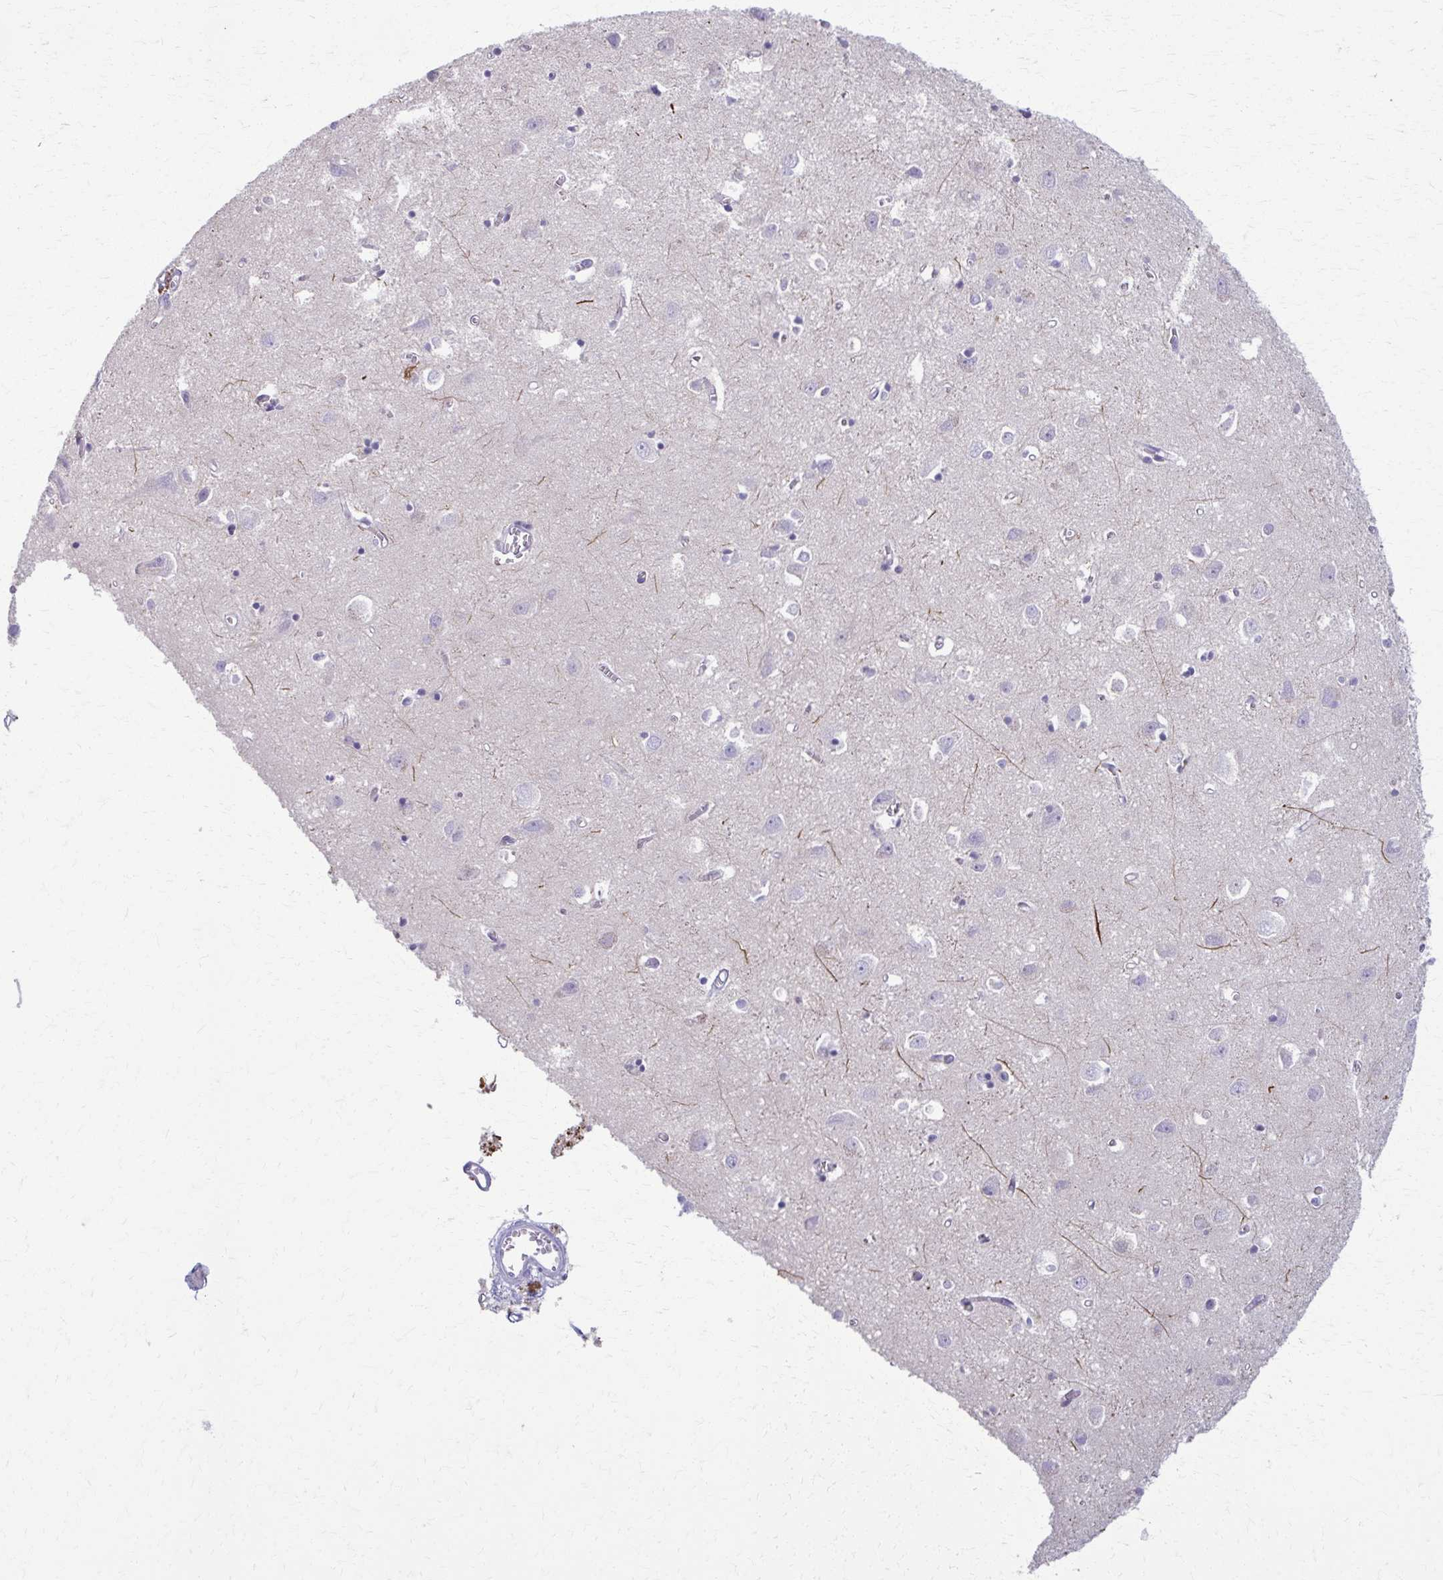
{"staining": {"intensity": "negative", "quantity": "none", "location": "none"}, "tissue": "cerebral cortex", "cell_type": "Endothelial cells", "image_type": "normal", "snomed": [{"axis": "morphology", "description": "Normal tissue, NOS"}, {"axis": "topography", "description": "Cerebral cortex"}], "caption": "Micrograph shows no protein positivity in endothelial cells of benign cerebral cortex.", "gene": "ENSG00000275249", "patient": {"sex": "male", "age": 70}}